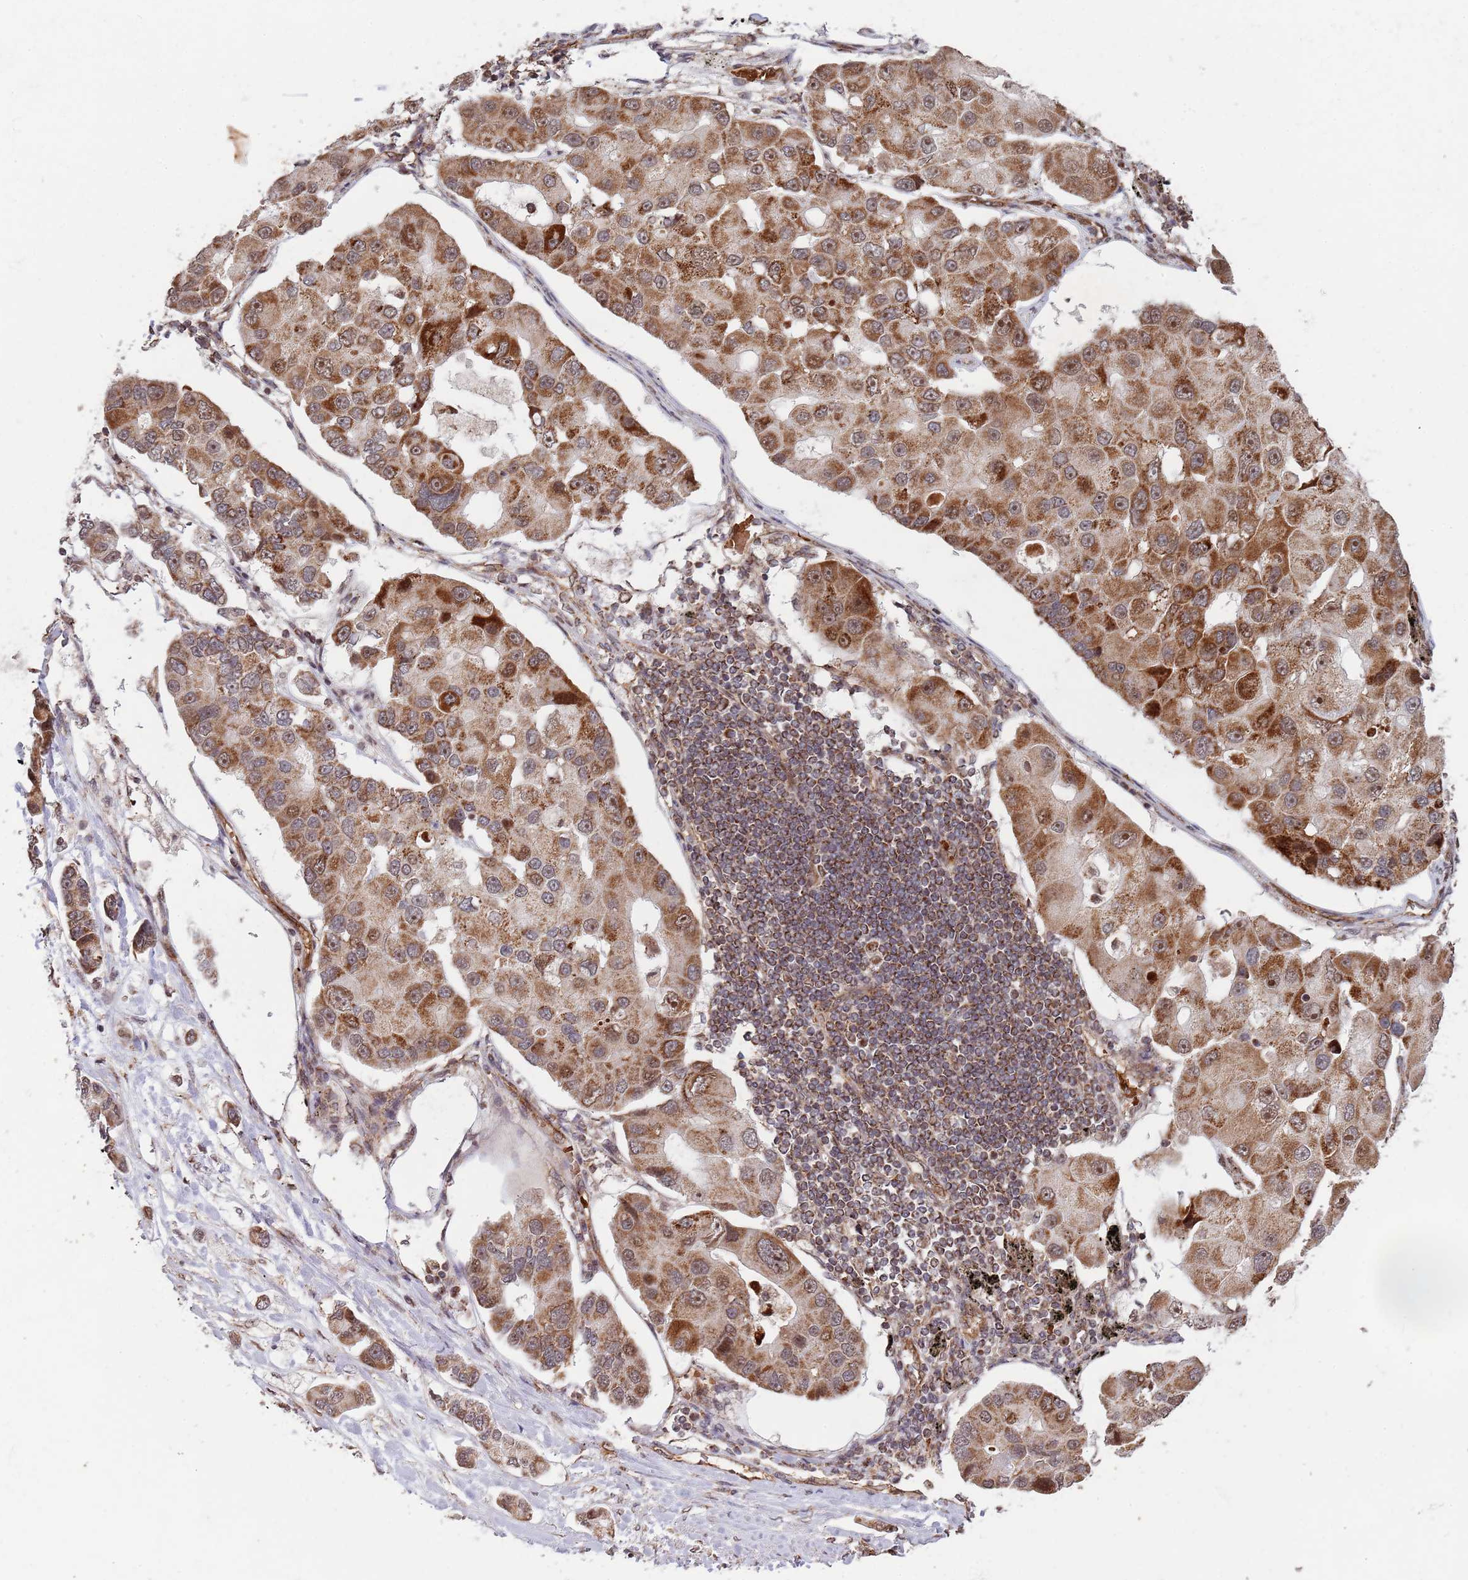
{"staining": {"intensity": "strong", "quantity": ">75%", "location": "cytoplasmic/membranous"}, "tissue": "lung cancer", "cell_type": "Tumor cells", "image_type": "cancer", "snomed": [{"axis": "morphology", "description": "Adenocarcinoma, NOS"}, {"axis": "topography", "description": "Lung"}], "caption": "Immunohistochemistry photomicrograph of human adenocarcinoma (lung) stained for a protein (brown), which demonstrates high levels of strong cytoplasmic/membranous positivity in approximately >75% of tumor cells.", "gene": "DCHS1", "patient": {"sex": "female", "age": 54}}